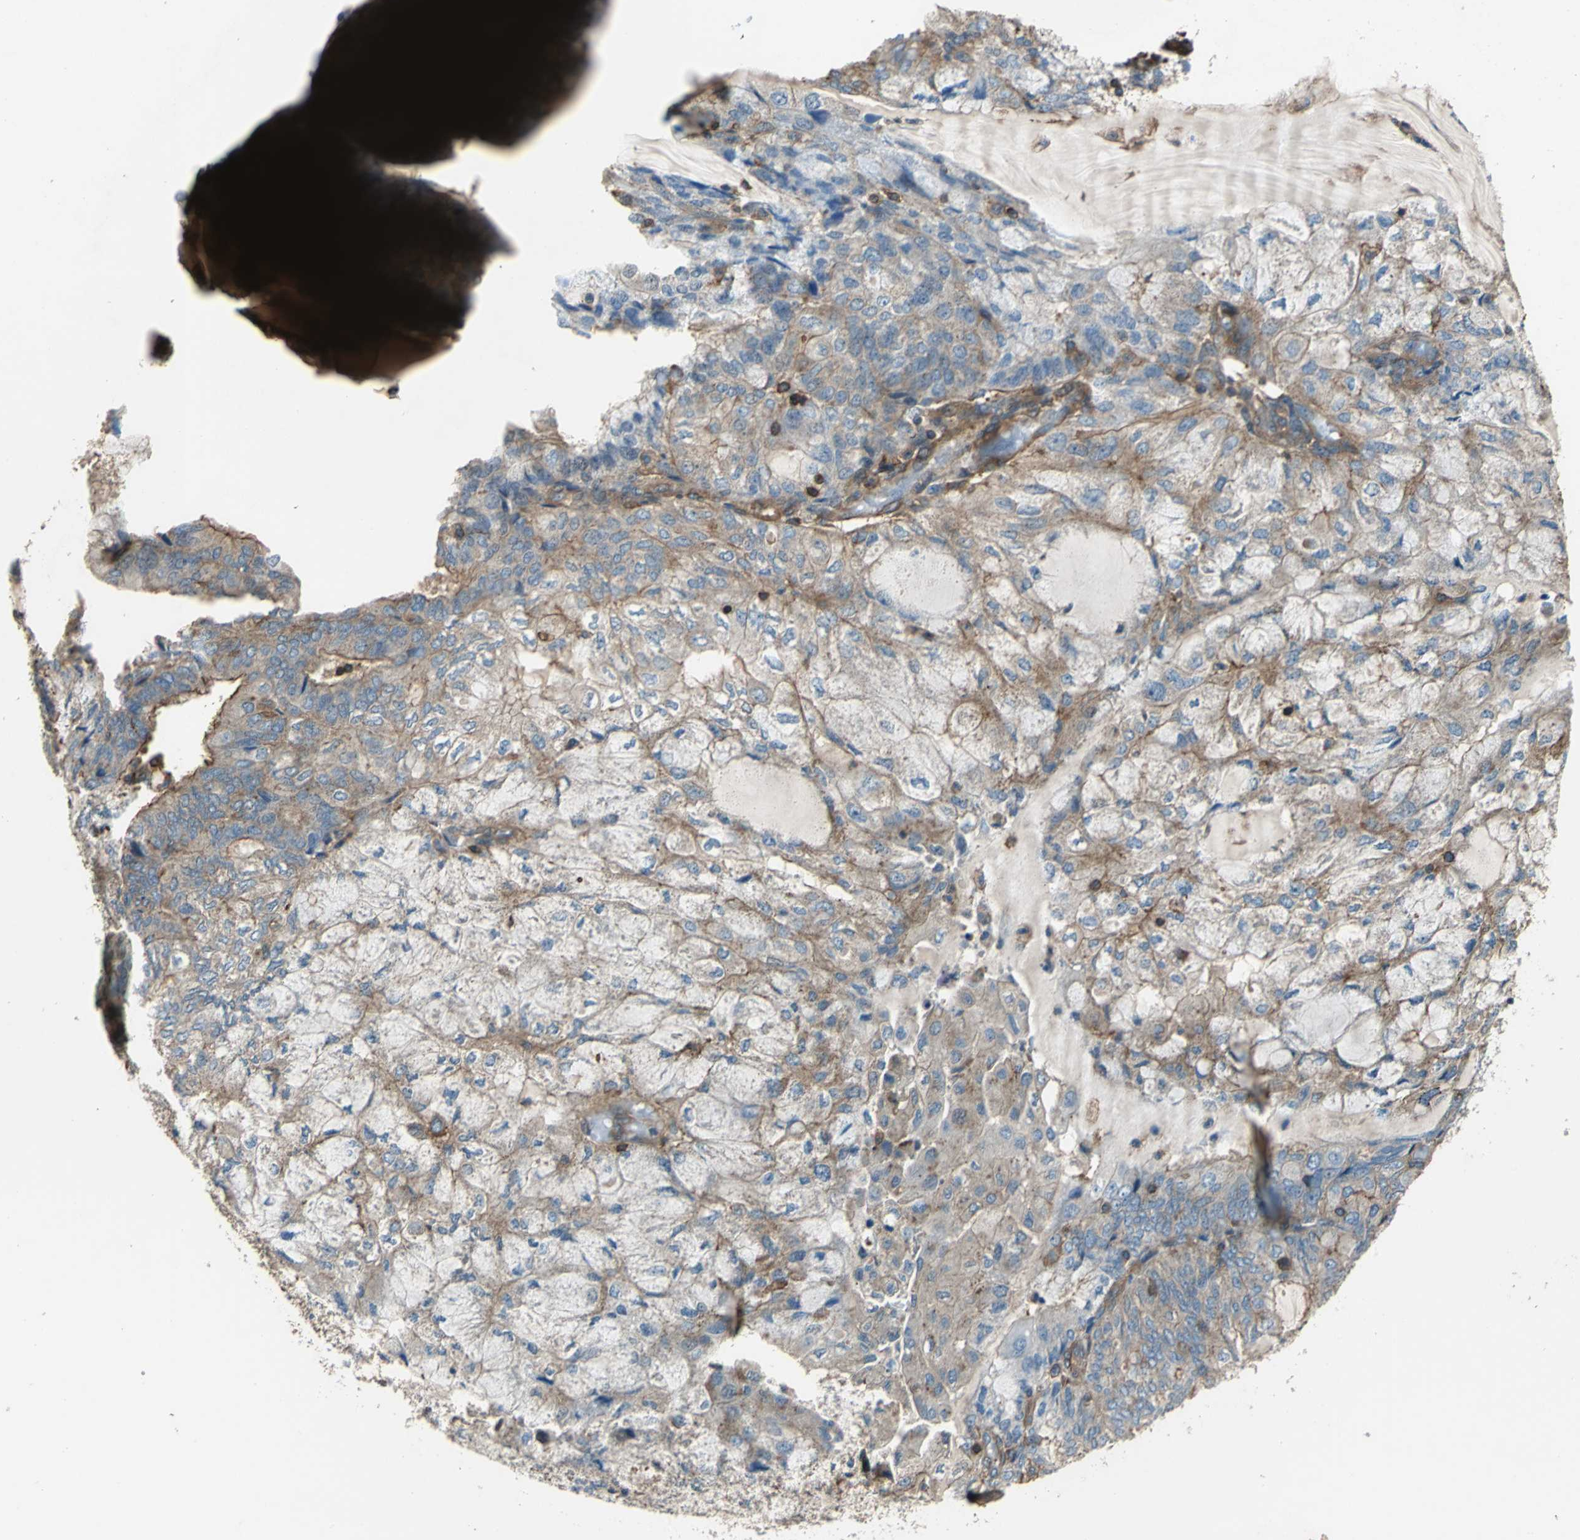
{"staining": {"intensity": "moderate", "quantity": ">75%", "location": "cytoplasmic/membranous"}, "tissue": "endometrial cancer", "cell_type": "Tumor cells", "image_type": "cancer", "snomed": [{"axis": "morphology", "description": "Adenocarcinoma, NOS"}, {"axis": "topography", "description": "Endometrium"}], "caption": "Immunohistochemical staining of endometrial cancer demonstrates medium levels of moderate cytoplasmic/membranous protein staining in about >75% of tumor cells.", "gene": "PARVA", "patient": {"sex": "female", "age": 81}}